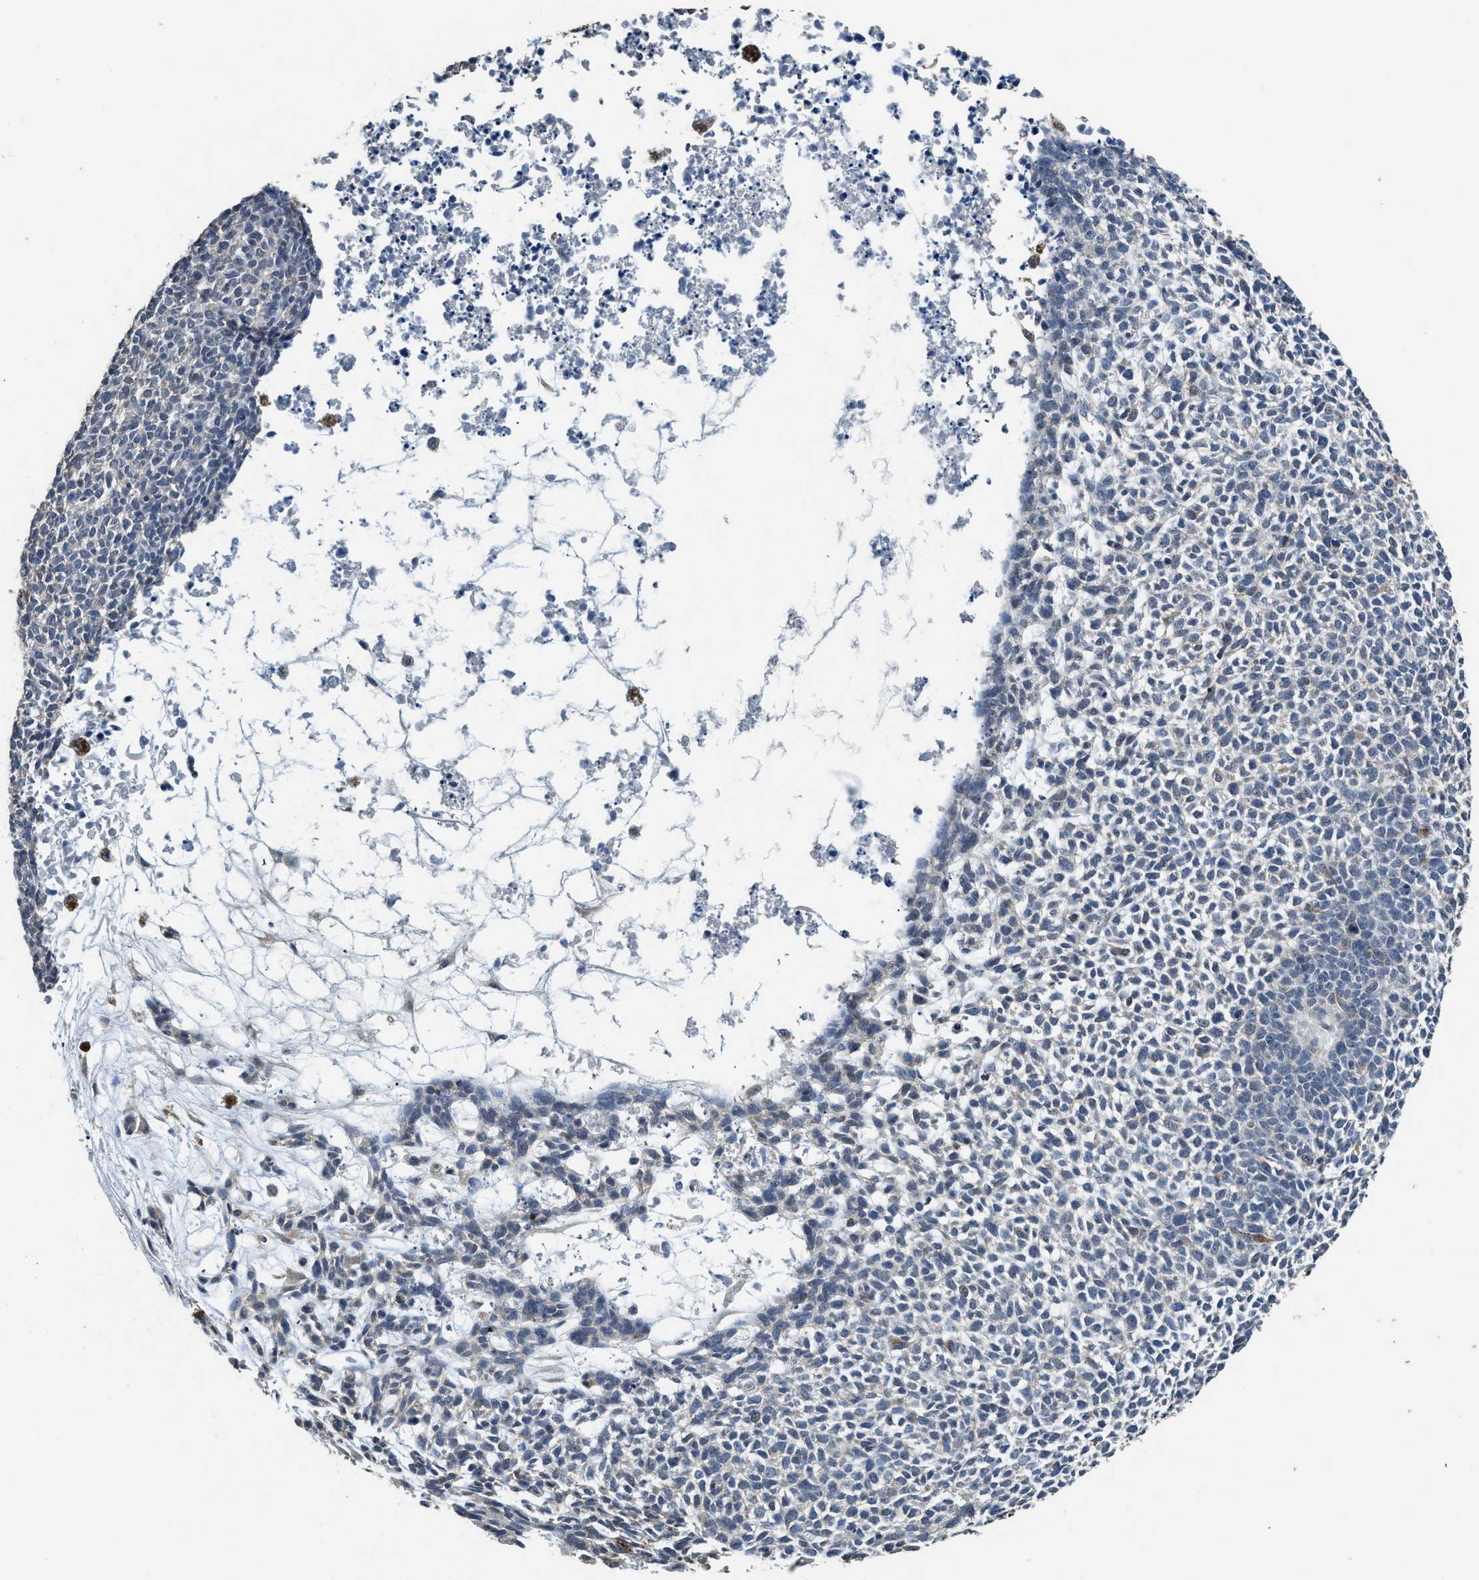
{"staining": {"intensity": "negative", "quantity": "none", "location": "none"}, "tissue": "skin cancer", "cell_type": "Tumor cells", "image_type": "cancer", "snomed": [{"axis": "morphology", "description": "Basal cell carcinoma"}, {"axis": "topography", "description": "Skin"}], "caption": "Immunohistochemical staining of basal cell carcinoma (skin) demonstrates no significant positivity in tumor cells.", "gene": "SYNM", "patient": {"sex": "female", "age": 84}}